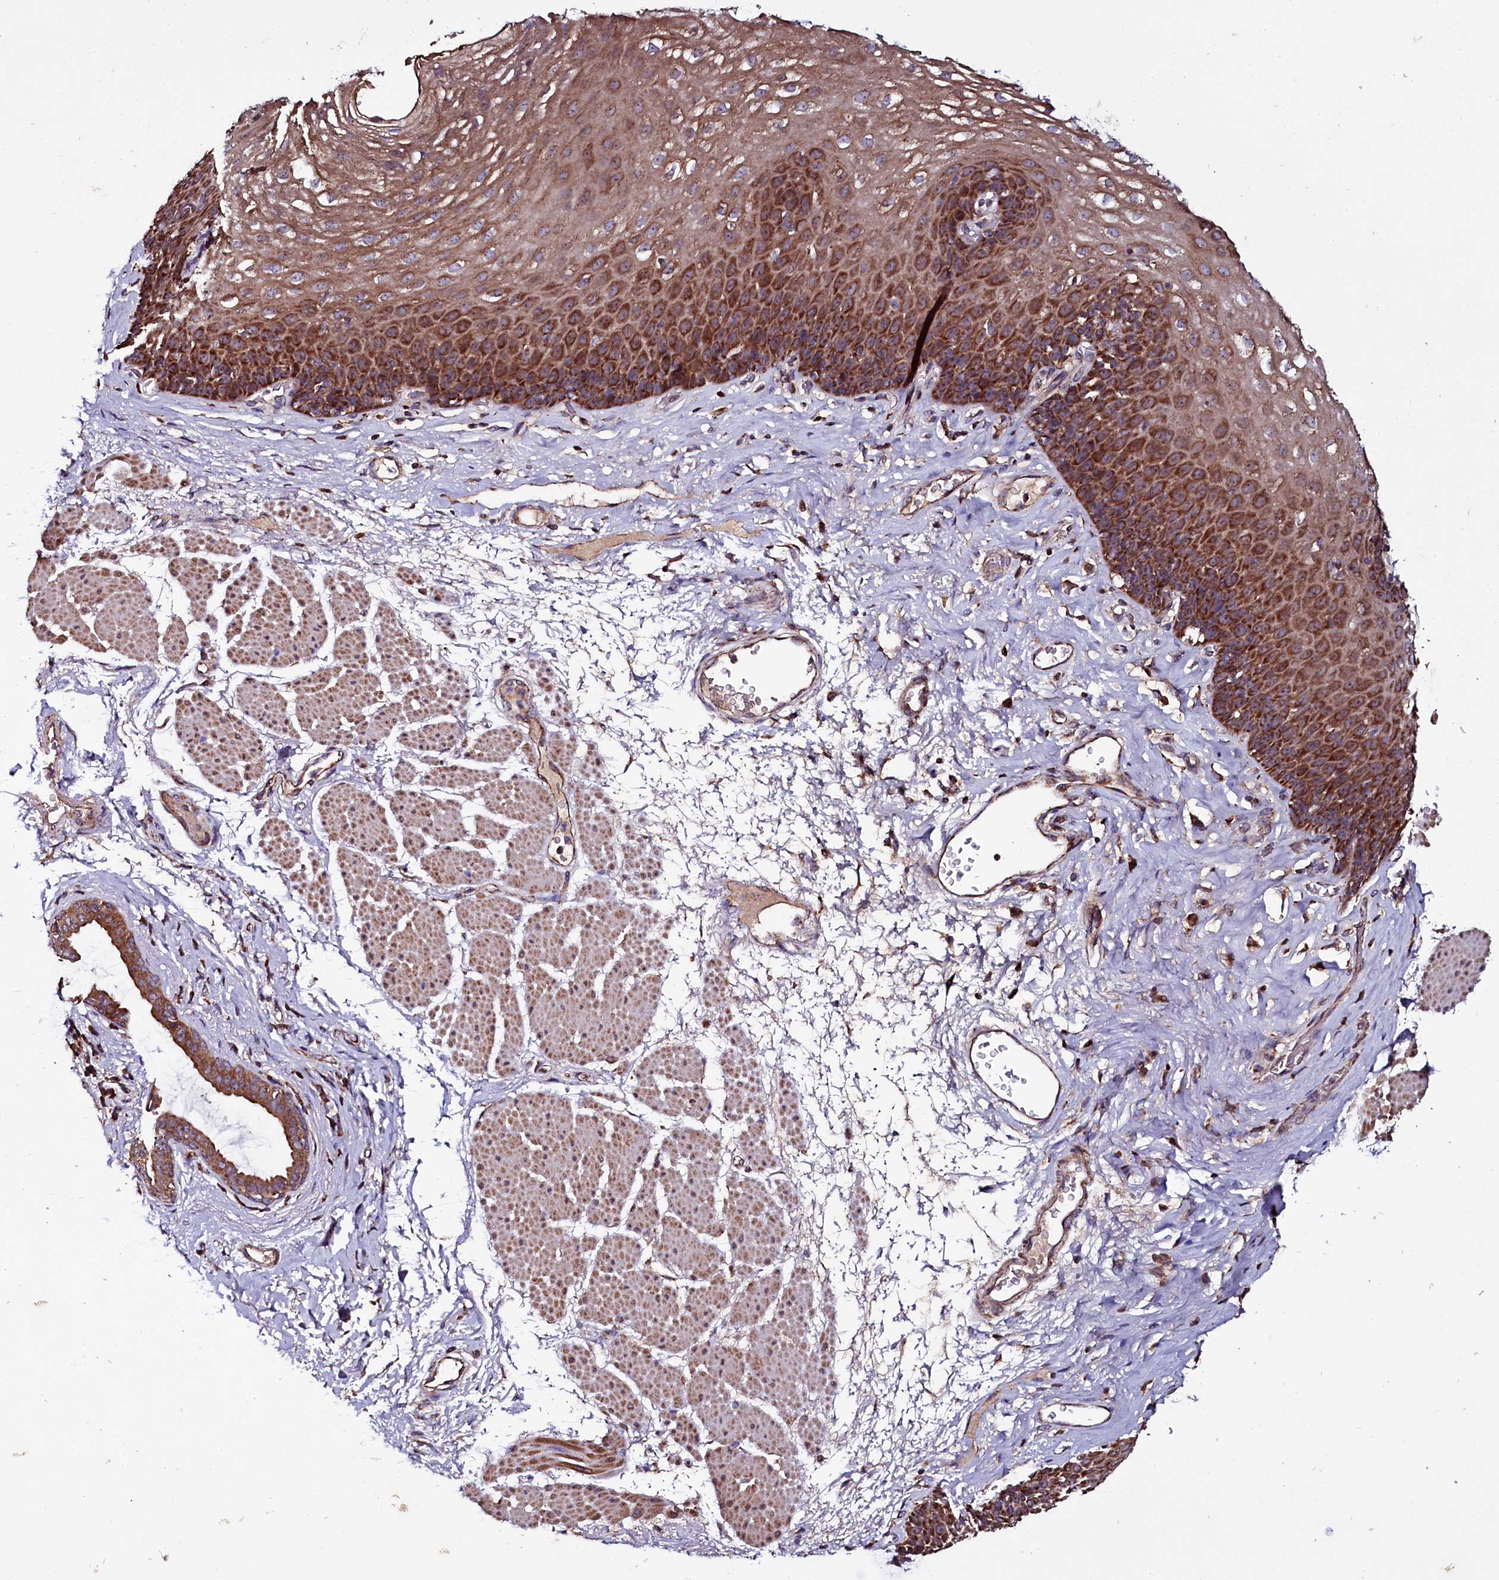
{"staining": {"intensity": "strong", "quantity": ">75%", "location": "cytoplasmic/membranous"}, "tissue": "esophagus", "cell_type": "Squamous epithelial cells", "image_type": "normal", "snomed": [{"axis": "morphology", "description": "Normal tissue, NOS"}, {"axis": "topography", "description": "Esophagus"}], "caption": "A high amount of strong cytoplasmic/membranous staining is seen in approximately >75% of squamous epithelial cells in normal esophagus. The staining was performed using DAB (3,3'-diaminobenzidine) to visualize the protein expression in brown, while the nuclei were stained in blue with hematoxylin (Magnification: 20x).", "gene": "NAA80", "patient": {"sex": "female", "age": 66}}